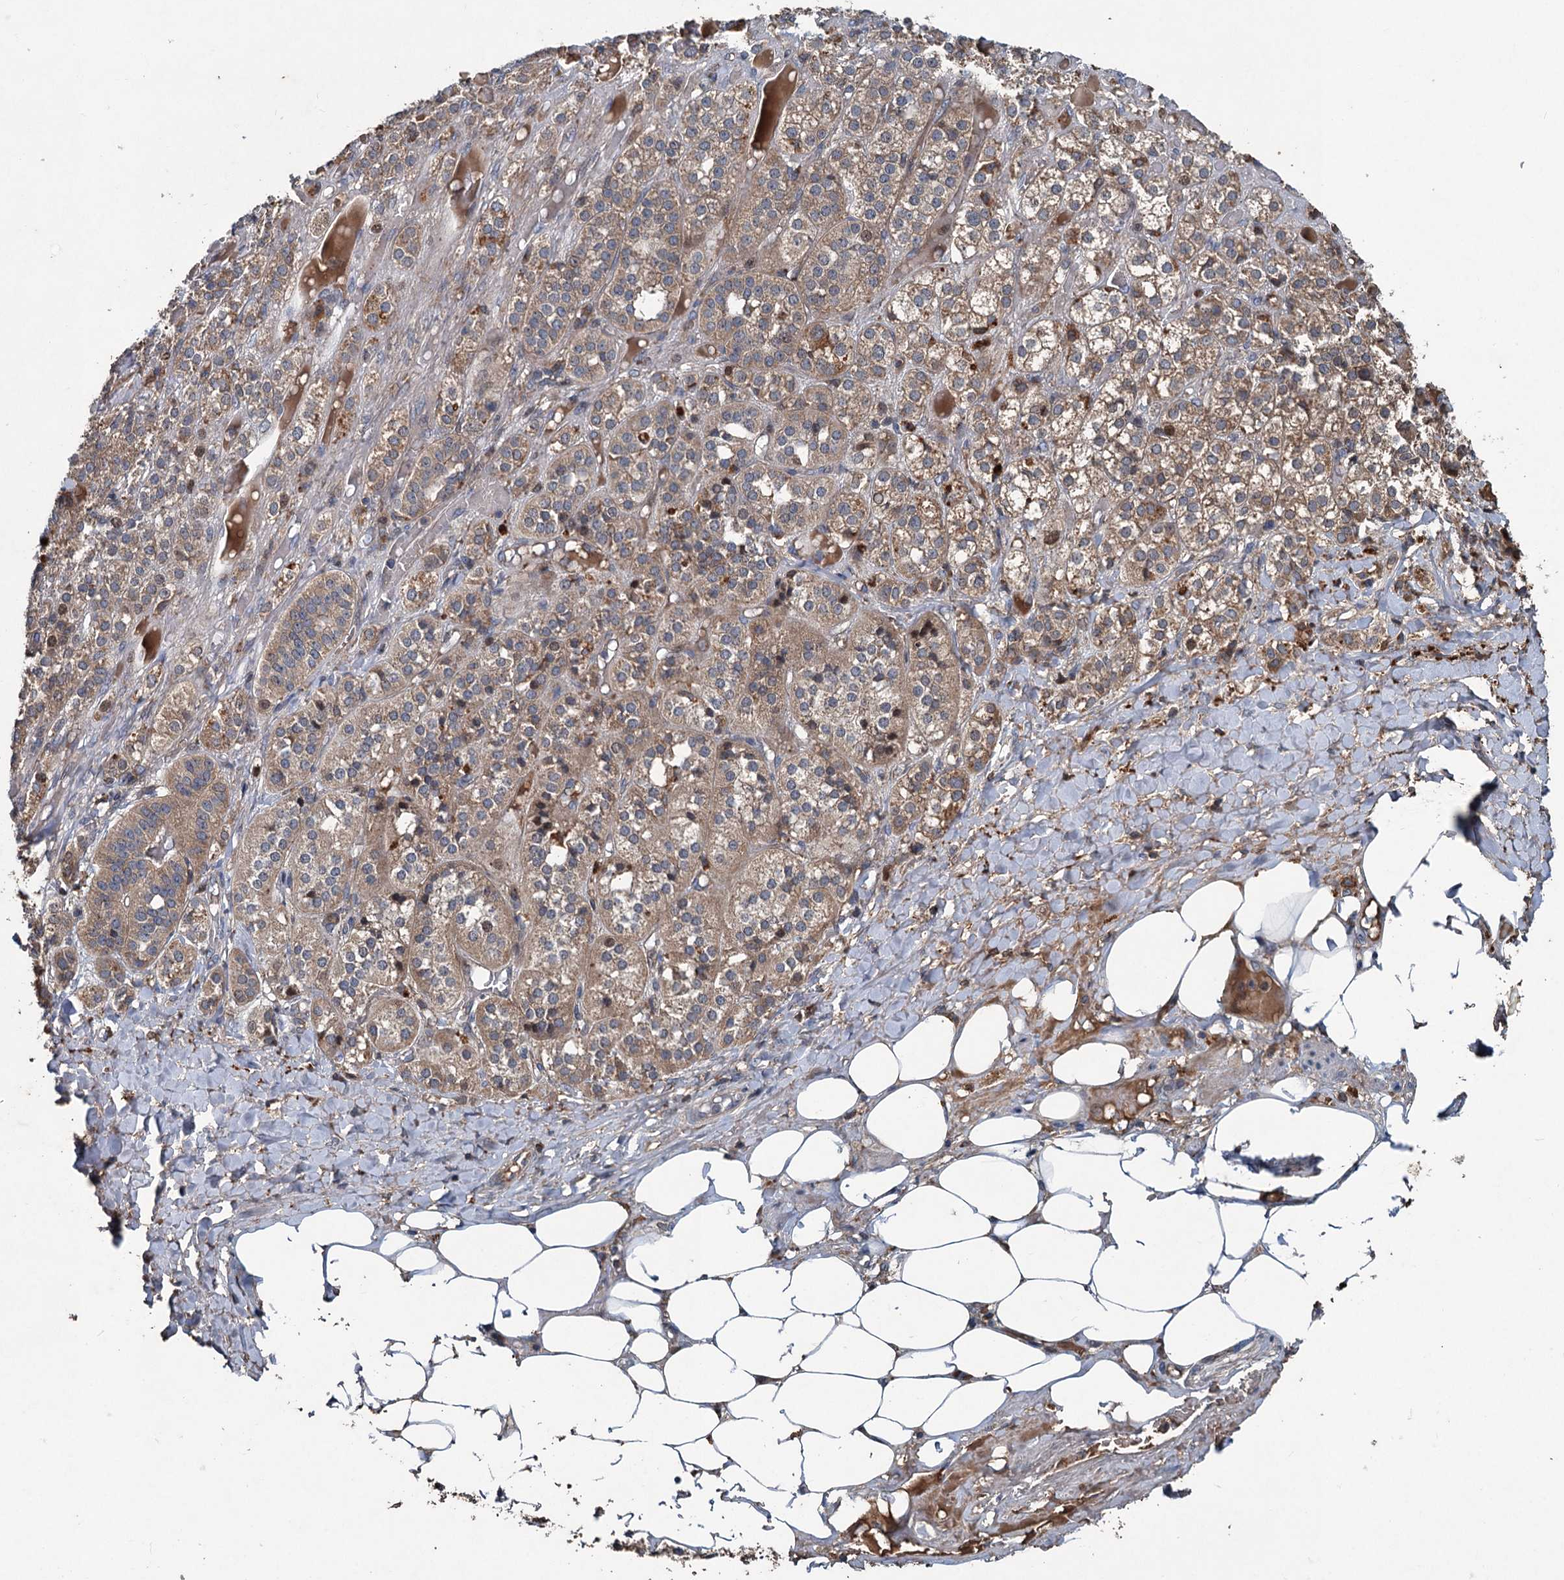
{"staining": {"intensity": "moderate", "quantity": "25%-75%", "location": "cytoplasmic/membranous,nuclear"}, "tissue": "adrenal gland", "cell_type": "Glandular cells", "image_type": "normal", "snomed": [{"axis": "morphology", "description": "Normal tissue, NOS"}, {"axis": "topography", "description": "Adrenal gland"}], "caption": "DAB (3,3'-diaminobenzidine) immunohistochemical staining of normal human adrenal gland shows moderate cytoplasmic/membranous,nuclear protein expression in about 25%-75% of glandular cells. (DAB (3,3'-diaminobenzidine) IHC, brown staining for protein, blue staining for nuclei).", "gene": "TAPBPL", "patient": {"sex": "female", "age": 61}}